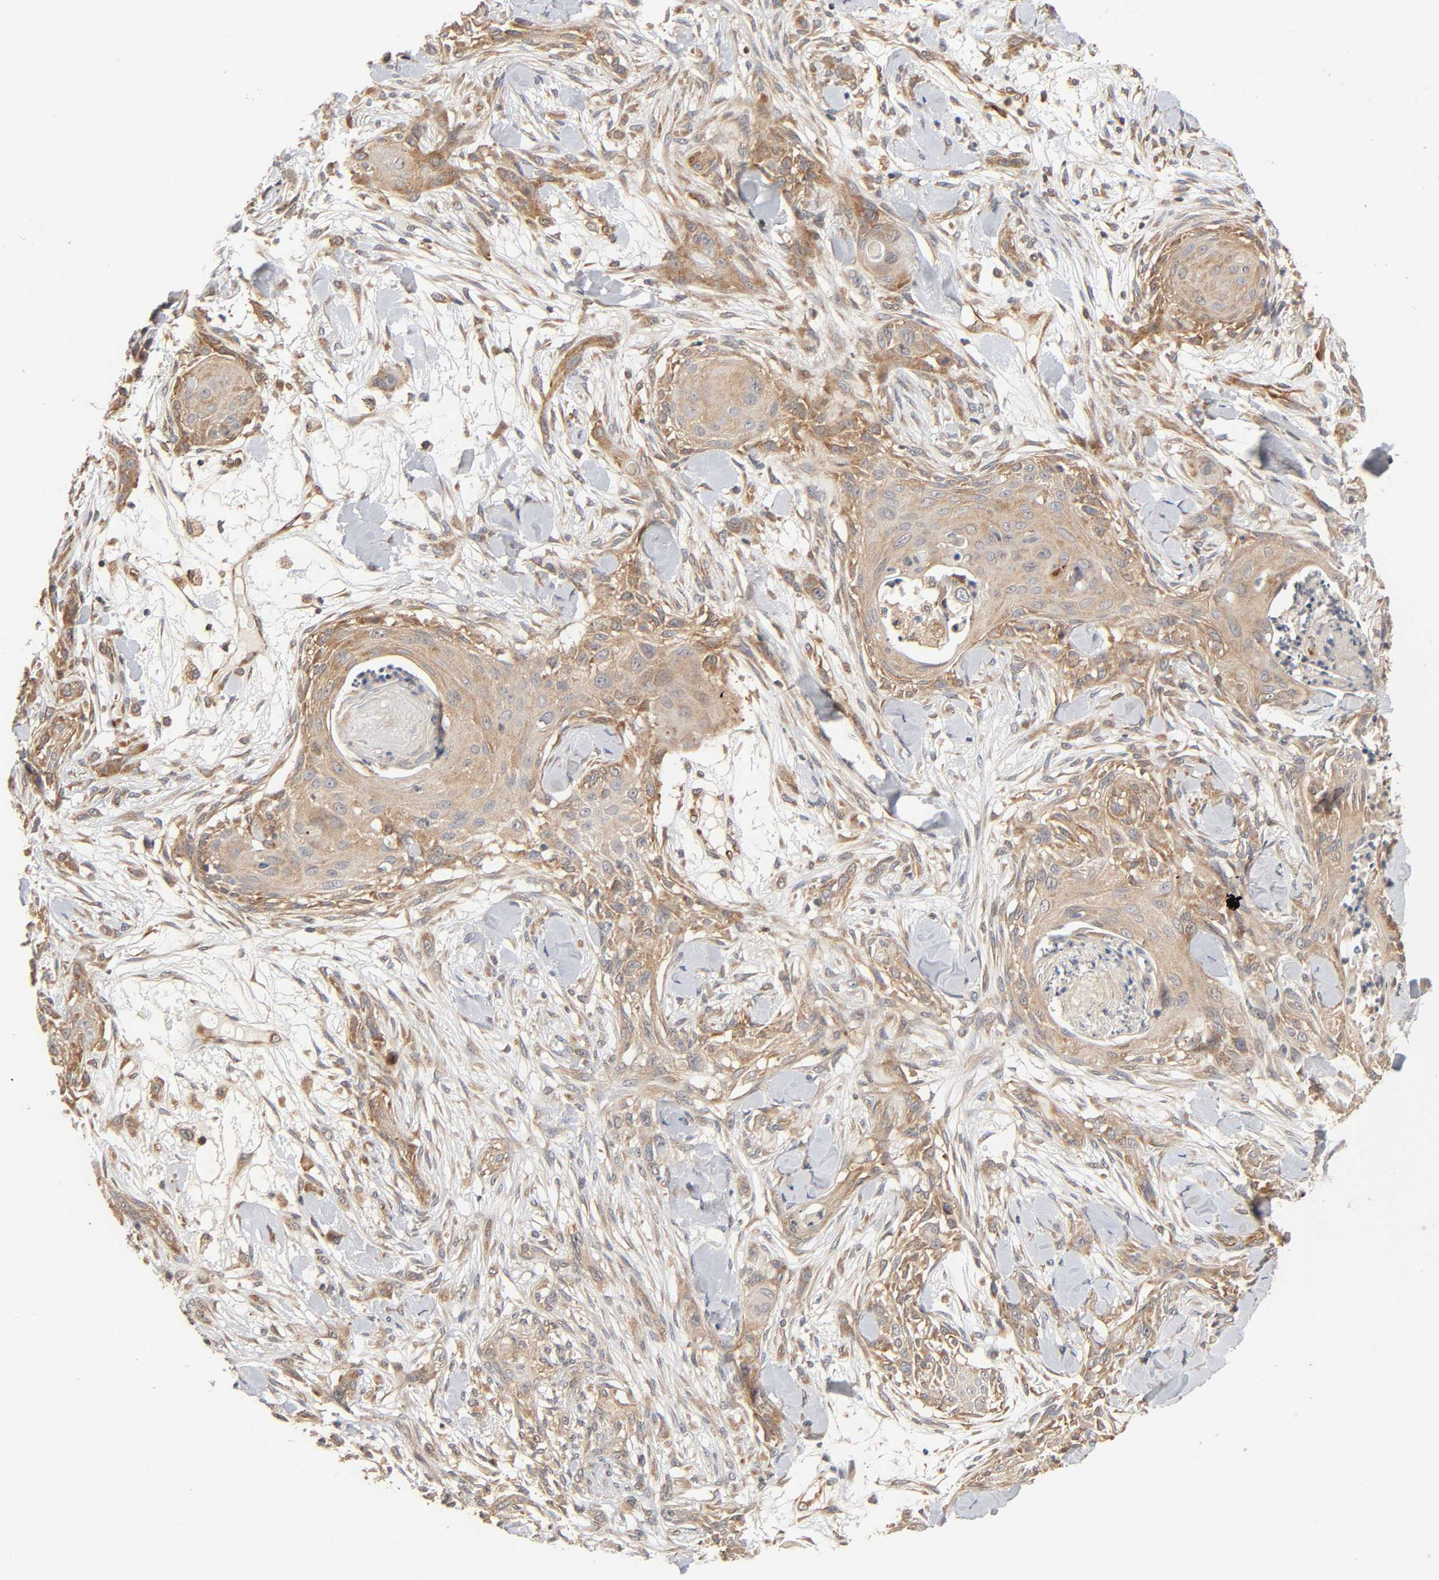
{"staining": {"intensity": "moderate", "quantity": ">75%", "location": "cytoplasmic/membranous"}, "tissue": "skin cancer", "cell_type": "Tumor cells", "image_type": "cancer", "snomed": [{"axis": "morphology", "description": "Squamous cell carcinoma, NOS"}, {"axis": "topography", "description": "Skin"}], "caption": "A medium amount of moderate cytoplasmic/membranous positivity is present in about >75% of tumor cells in skin cancer (squamous cell carcinoma) tissue.", "gene": "NEMF", "patient": {"sex": "female", "age": 59}}